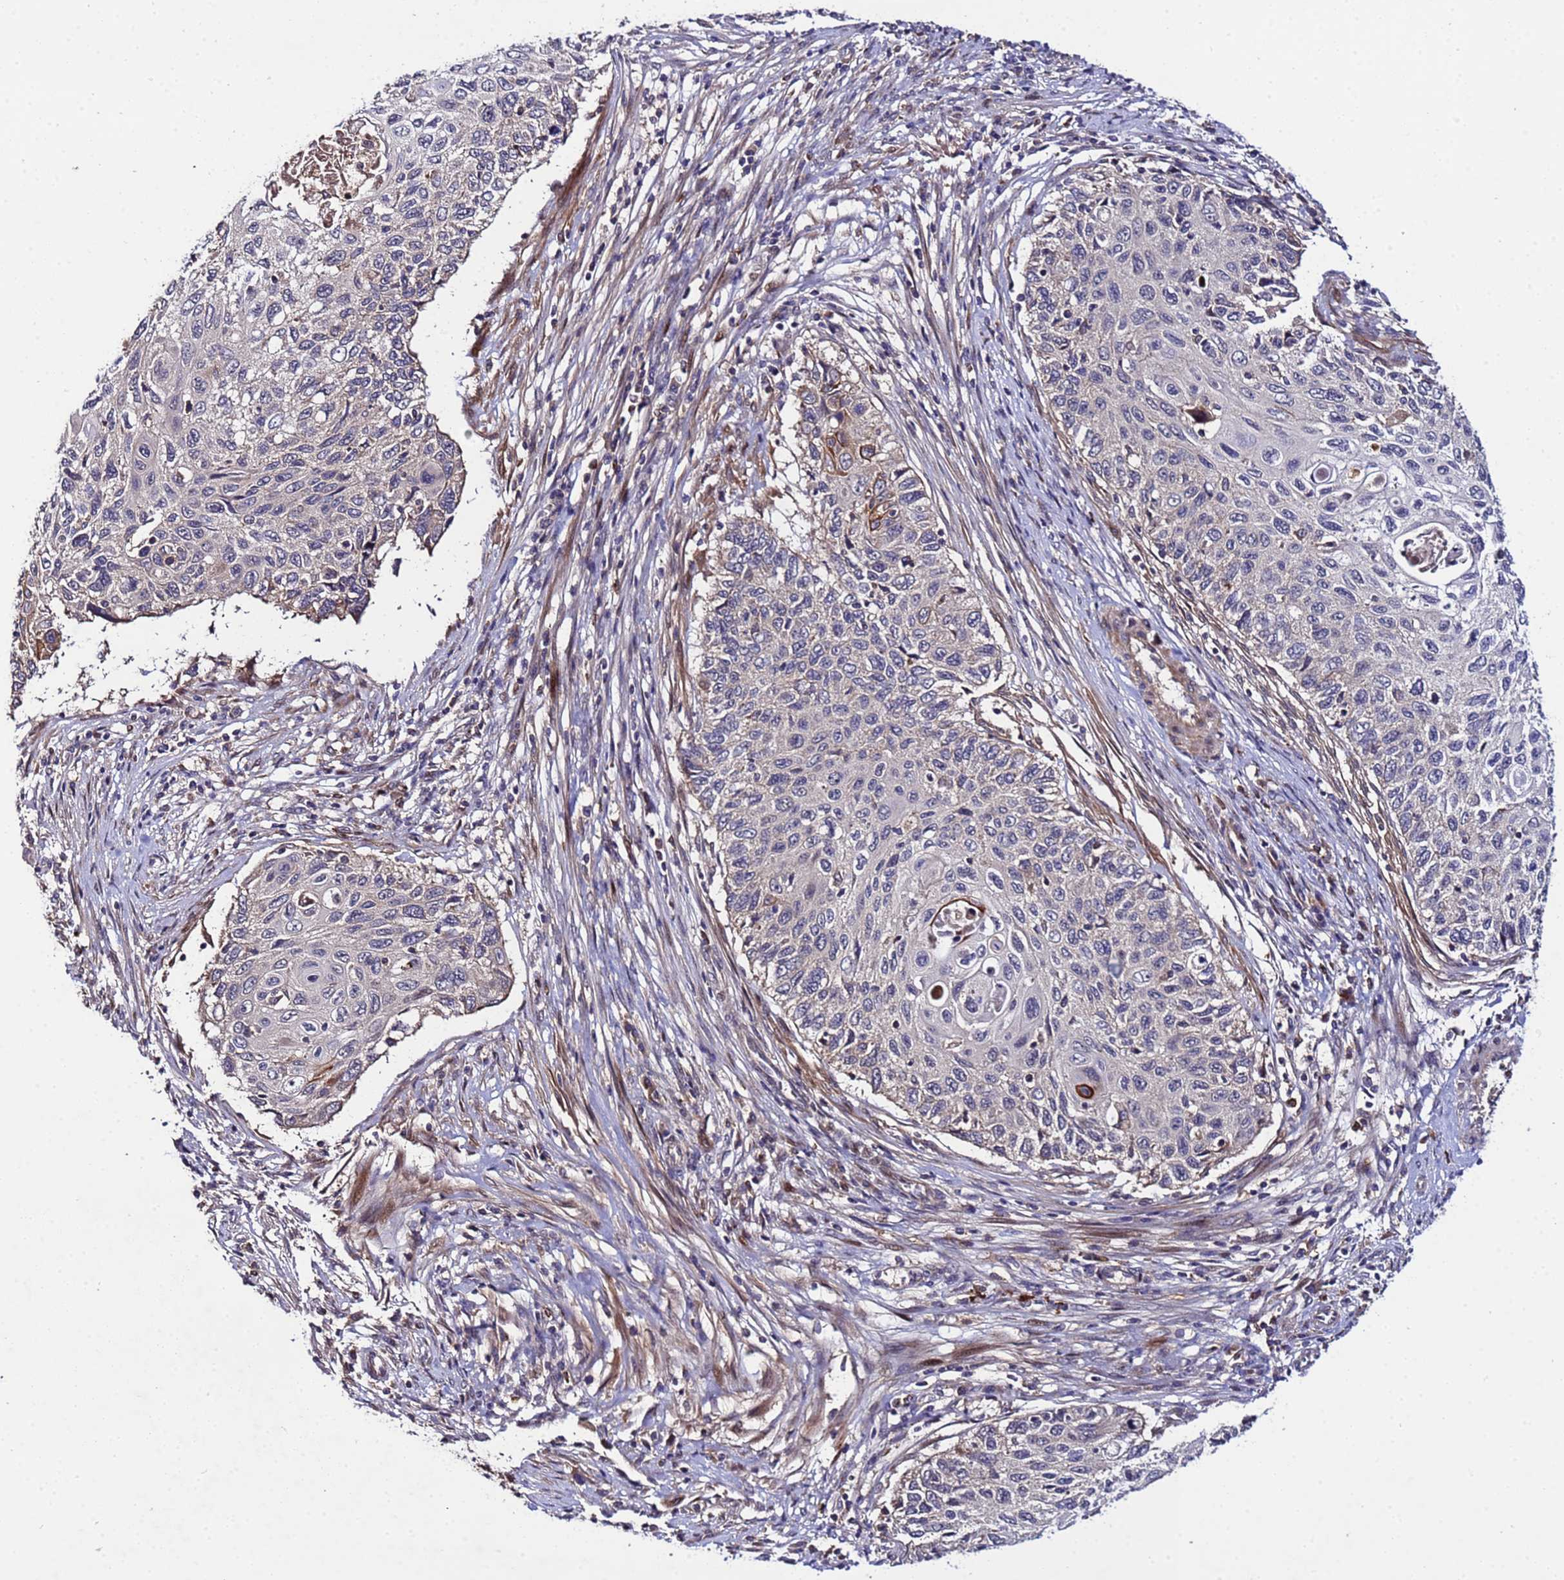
{"staining": {"intensity": "moderate", "quantity": "<25%", "location": "cytoplasmic/membranous"}, "tissue": "cervical cancer", "cell_type": "Tumor cells", "image_type": "cancer", "snomed": [{"axis": "morphology", "description": "Squamous cell carcinoma, NOS"}, {"axis": "topography", "description": "Cervix"}], "caption": "Cervical squamous cell carcinoma stained with DAB IHC reveals low levels of moderate cytoplasmic/membranous staining in approximately <25% of tumor cells. (Stains: DAB in brown, nuclei in blue, Microscopy: brightfield microscopy at high magnification).", "gene": "PLXDC2", "patient": {"sex": "female", "age": 70}}